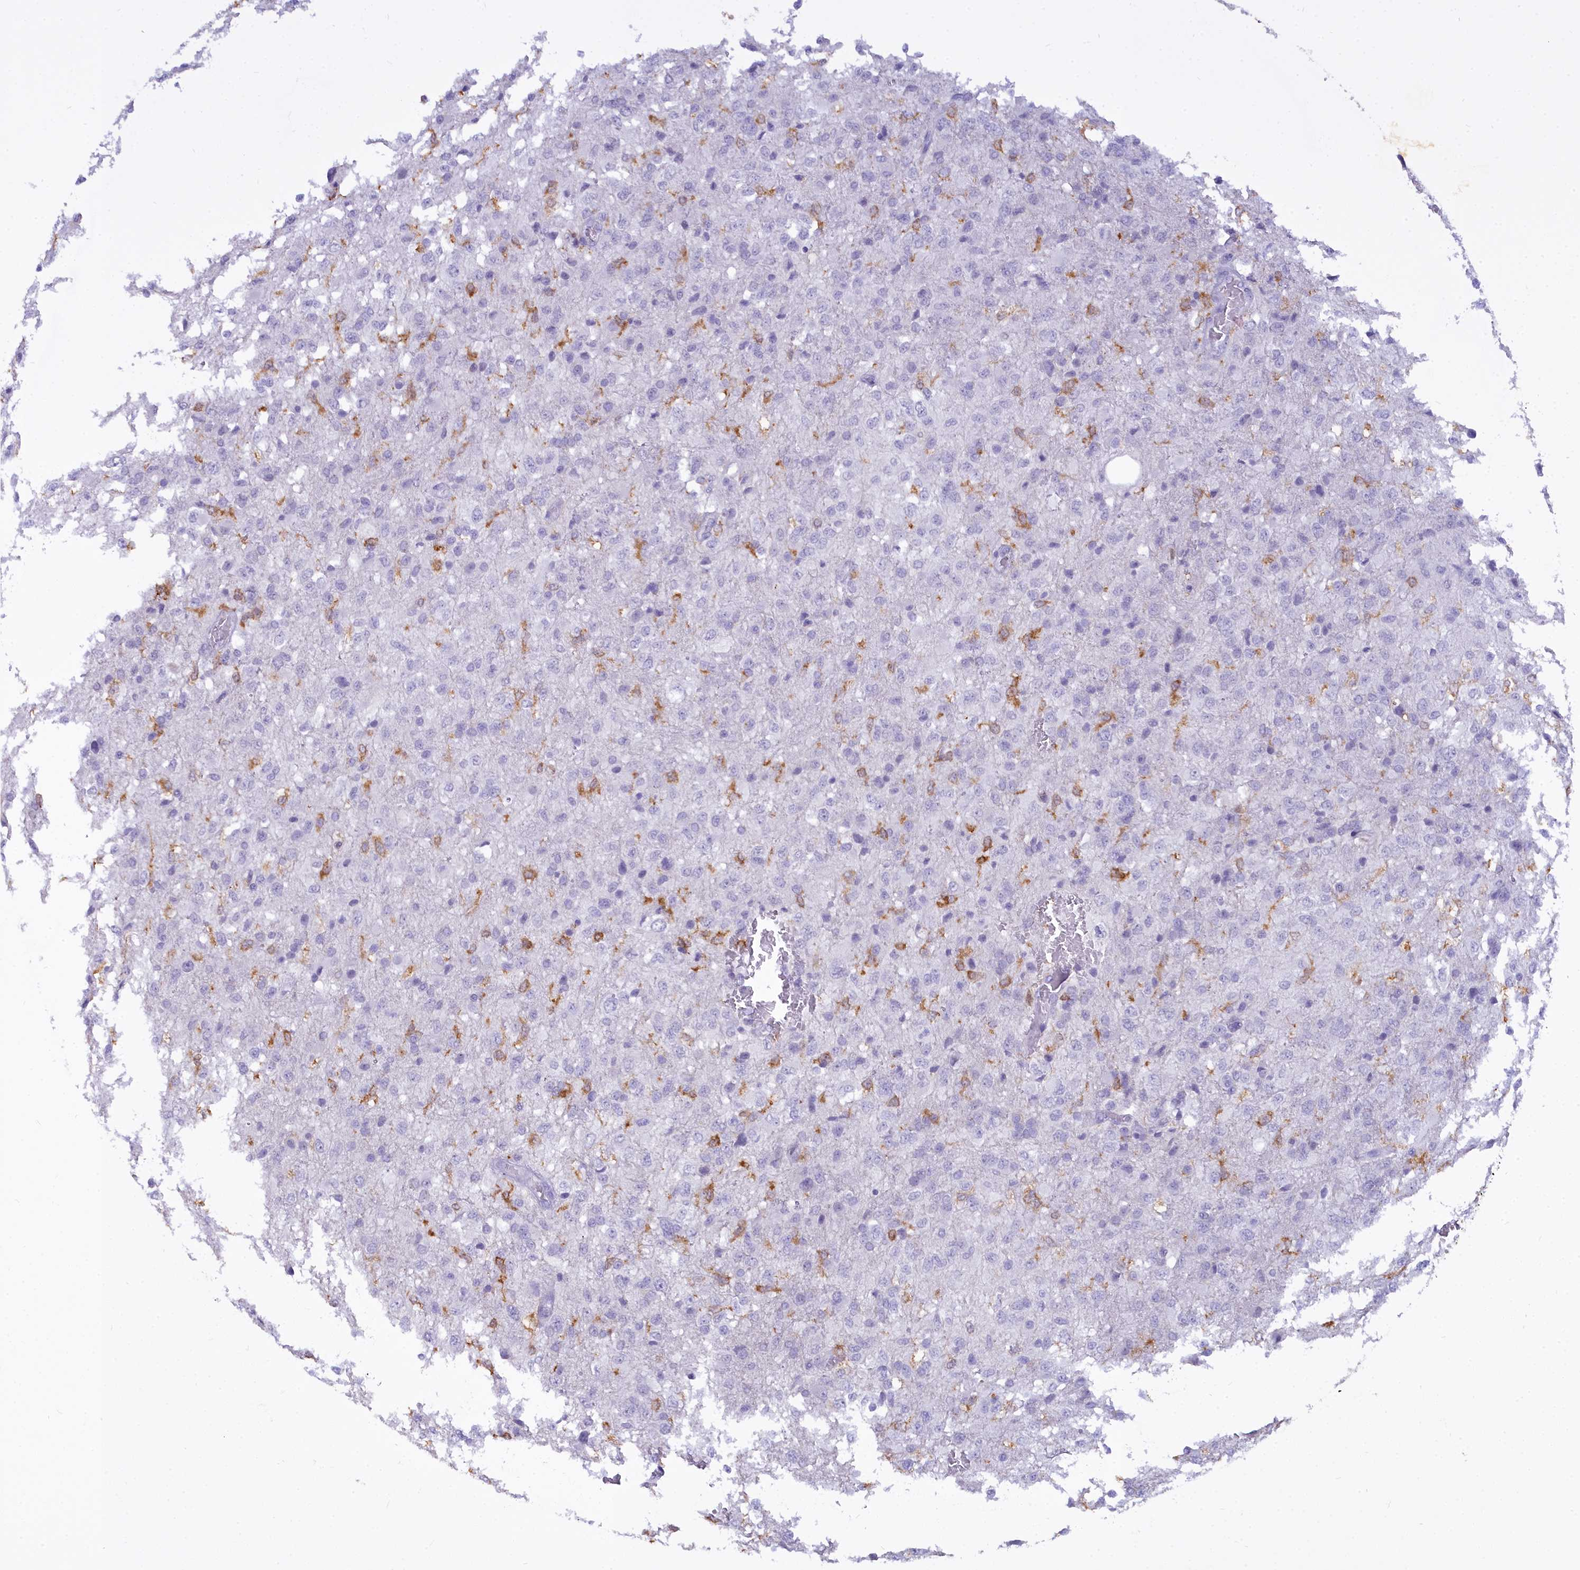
{"staining": {"intensity": "negative", "quantity": "none", "location": "none"}, "tissue": "glioma", "cell_type": "Tumor cells", "image_type": "cancer", "snomed": [{"axis": "morphology", "description": "Glioma, malignant, High grade"}, {"axis": "topography", "description": "Brain"}], "caption": "Human malignant high-grade glioma stained for a protein using IHC shows no staining in tumor cells.", "gene": "BLNK", "patient": {"sex": "female", "age": 74}}